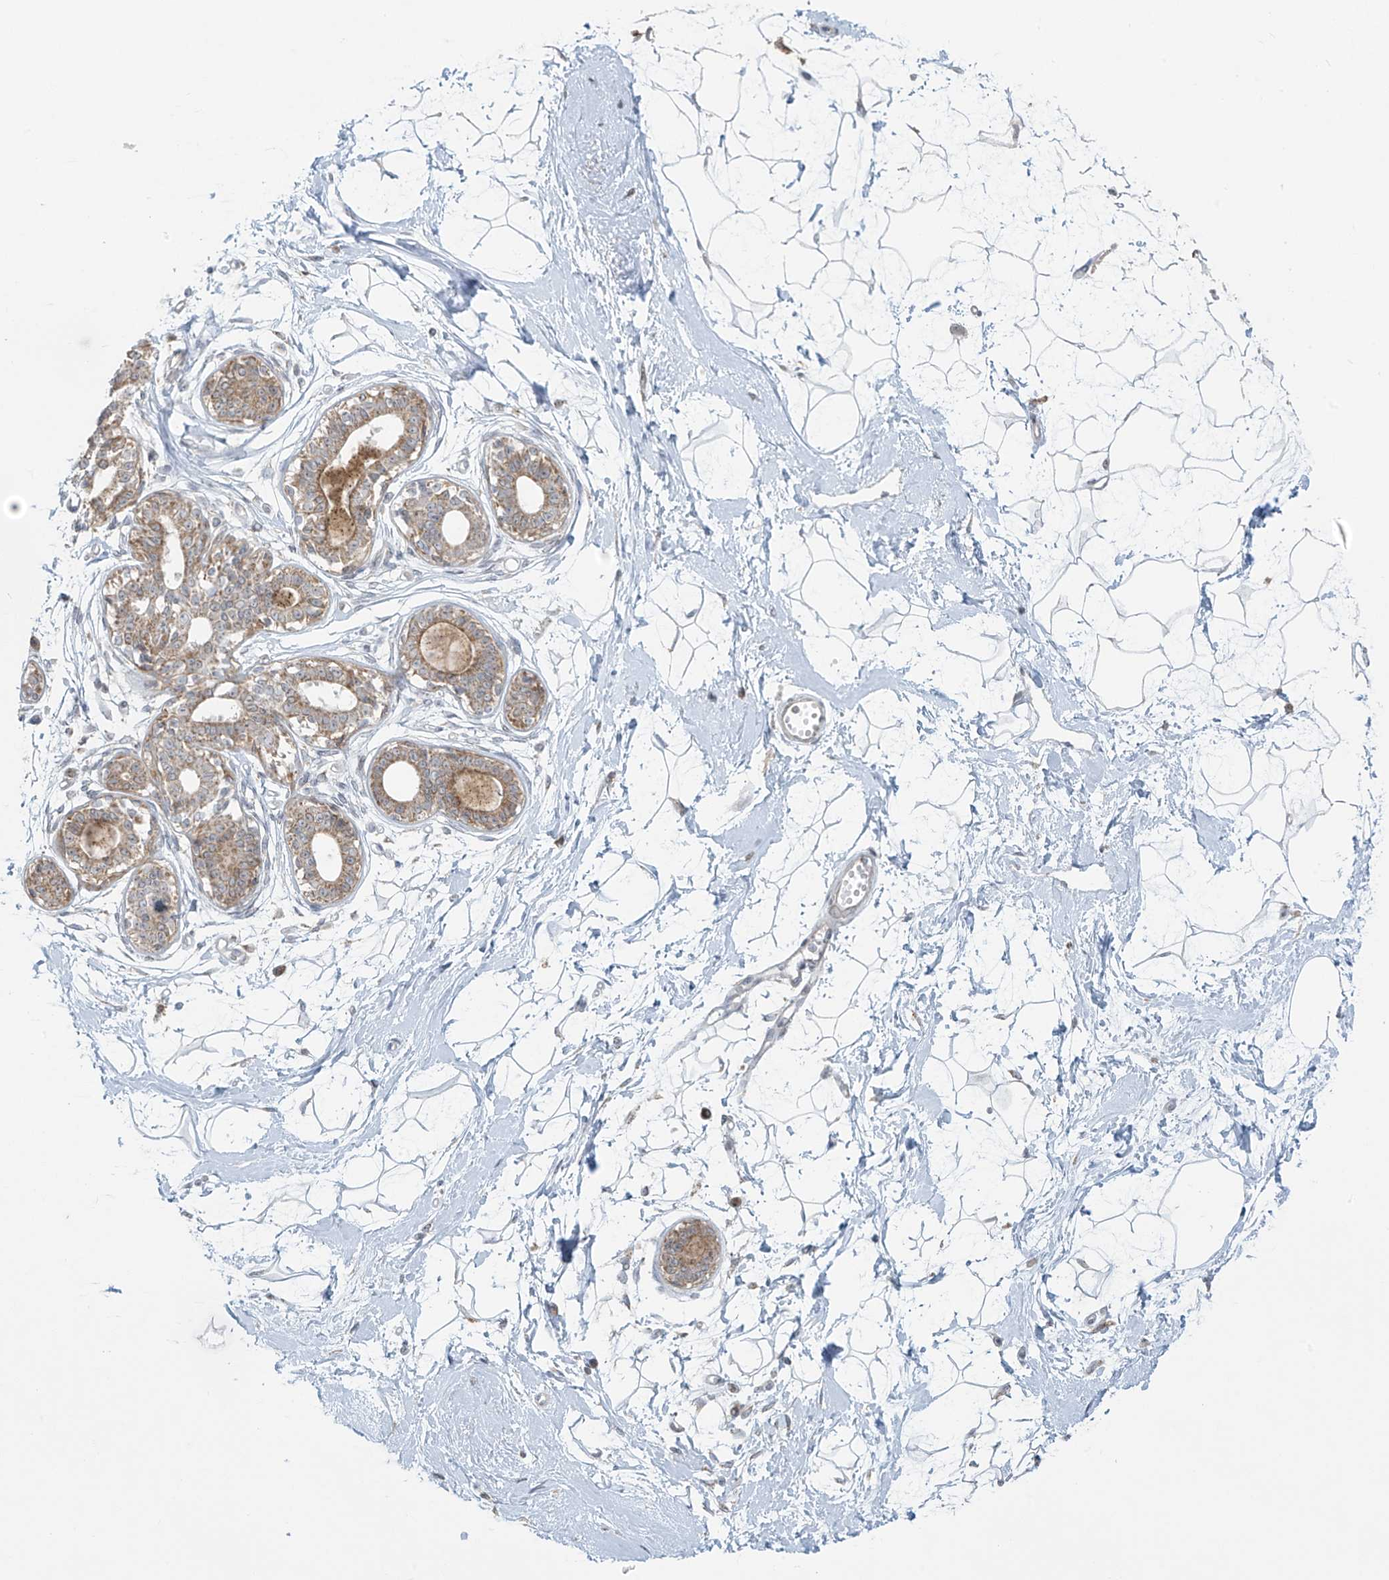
{"staining": {"intensity": "negative", "quantity": "none", "location": "none"}, "tissue": "breast", "cell_type": "Adipocytes", "image_type": "normal", "snomed": [{"axis": "morphology", "description": "Normal tissue, NOS"}, {"axis": "topography", "description": "Breast"}], "caption": "Adipocytes are negative for brown protein staining in benign breast. The staining is performed using DAB (3,3'-diaminobenzidine) brown chromogen with nuclei counter-stained in using hematoxylin.", "gene": "HDDC2", "patient": {"sex": "female", "age": 45}}